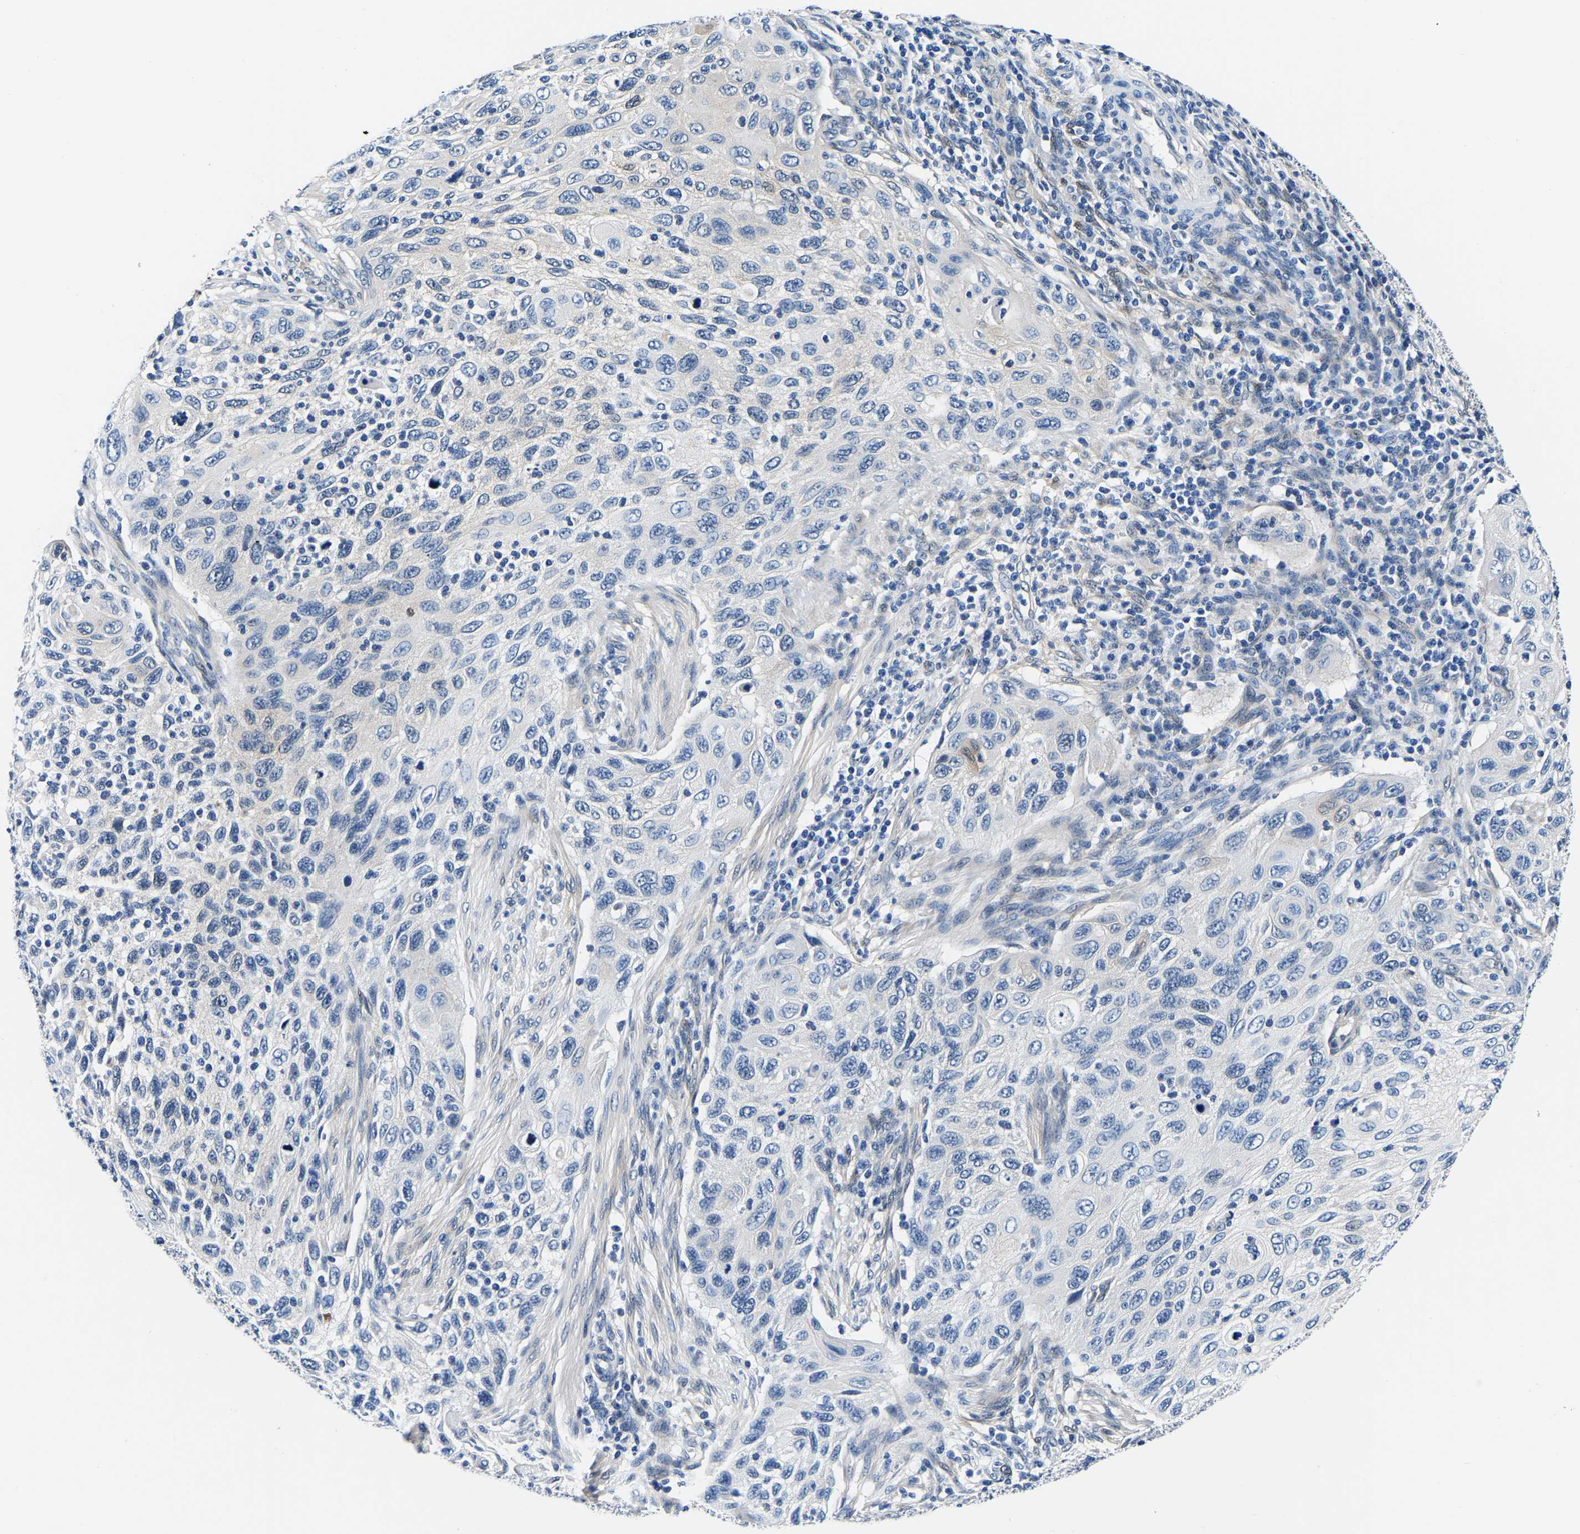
{"staining": {"intensity": "negative", "quantity": "none", "location": "none"}, "tissue": "cervical cancer", "cell_type": "Tumor cells", "image_type": "cancer", "snomed": [{"axis": "morphology", "description": "Squamous cell carcinoma, NOS"}, {"axis": "topography", "description": "Cervix"}], "caption": "Immunohistochemistry (IHC) image of squamous cell carcinoma (cervical) stained for a protein (brown), which displays no expression in tumor cells. Nuclei are stained in blue.", "gene": "S100A13", "patient": {"sex": "female", "age": 70}}